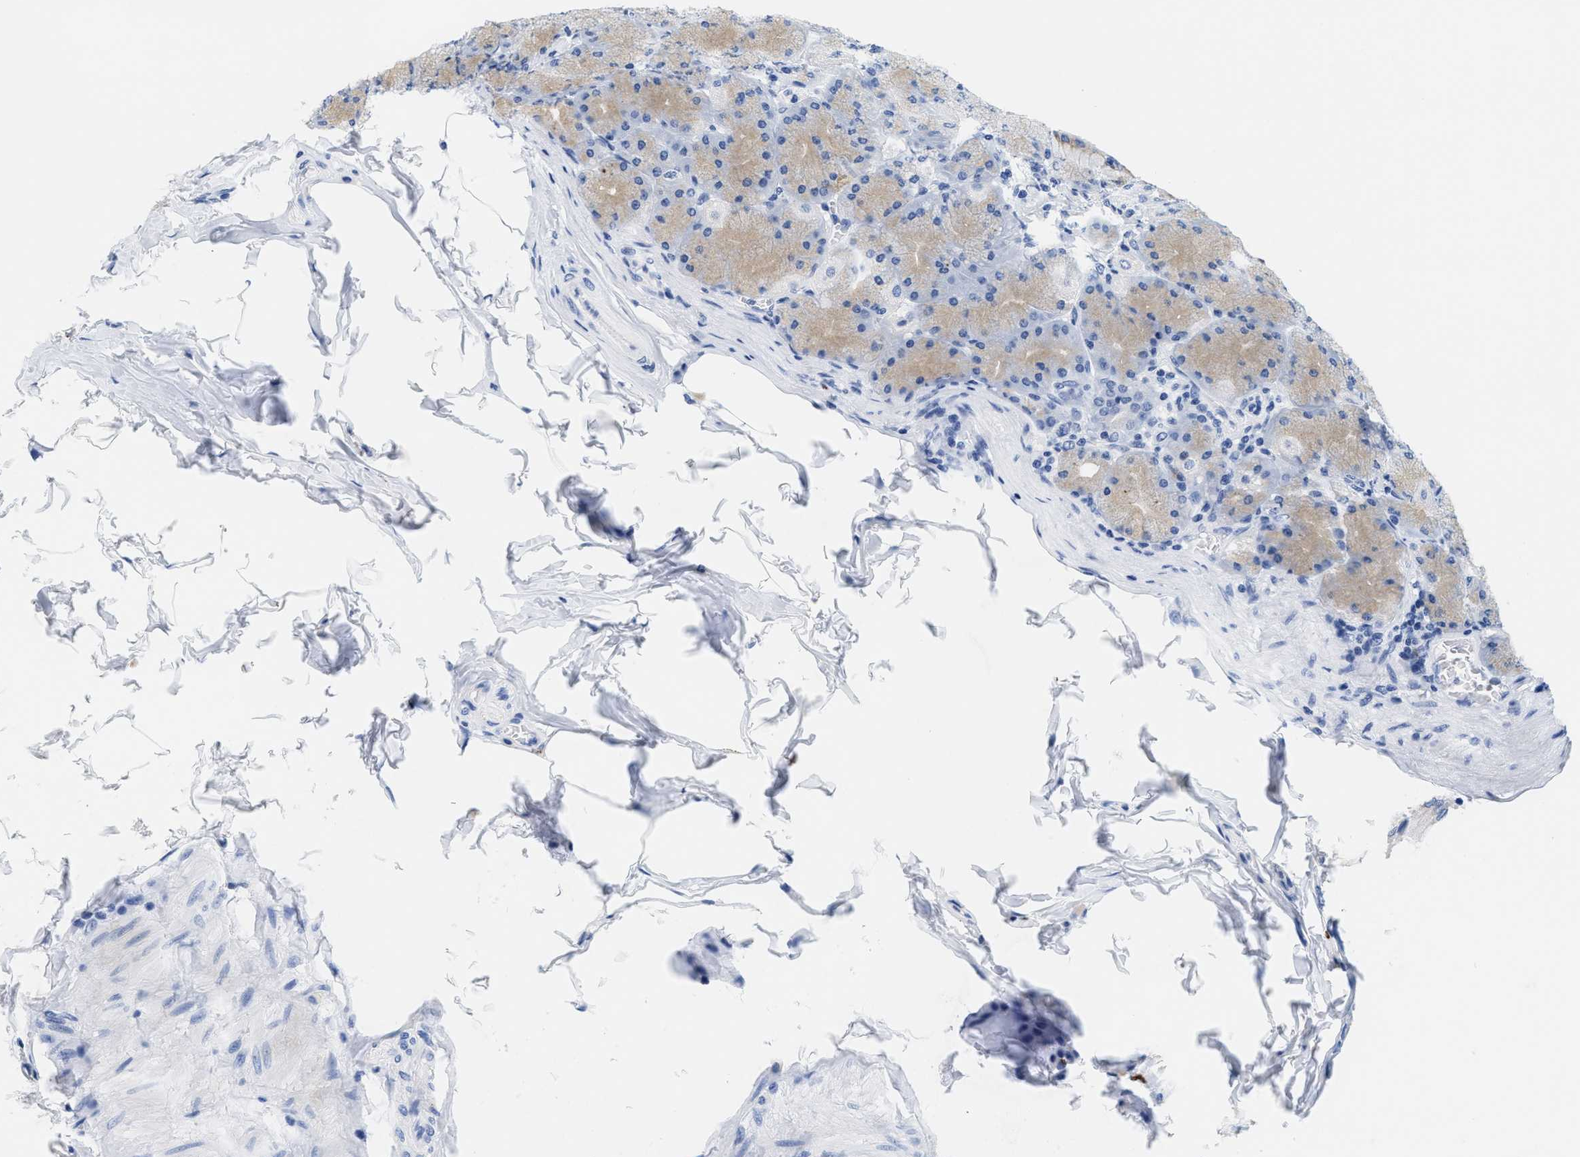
{"staining": {"intensity": "negative", "quantity": "none", "location": "none"}, "tissue": "stomach", "cell_type": "Glandular cells", "image_type": "normal", "snomed": [{"axis": "morphology", "description": "Normal tissue, NOS"}, {"axis": "topography", "description": "Stomach, upper"}], "caption": "IHC histopathology image of unremarkable stomach stained for a protein (brown), which displays no expression in glandular cells.", "gene": "TTC3", "patient": {"sex": "female", "age": 56}}